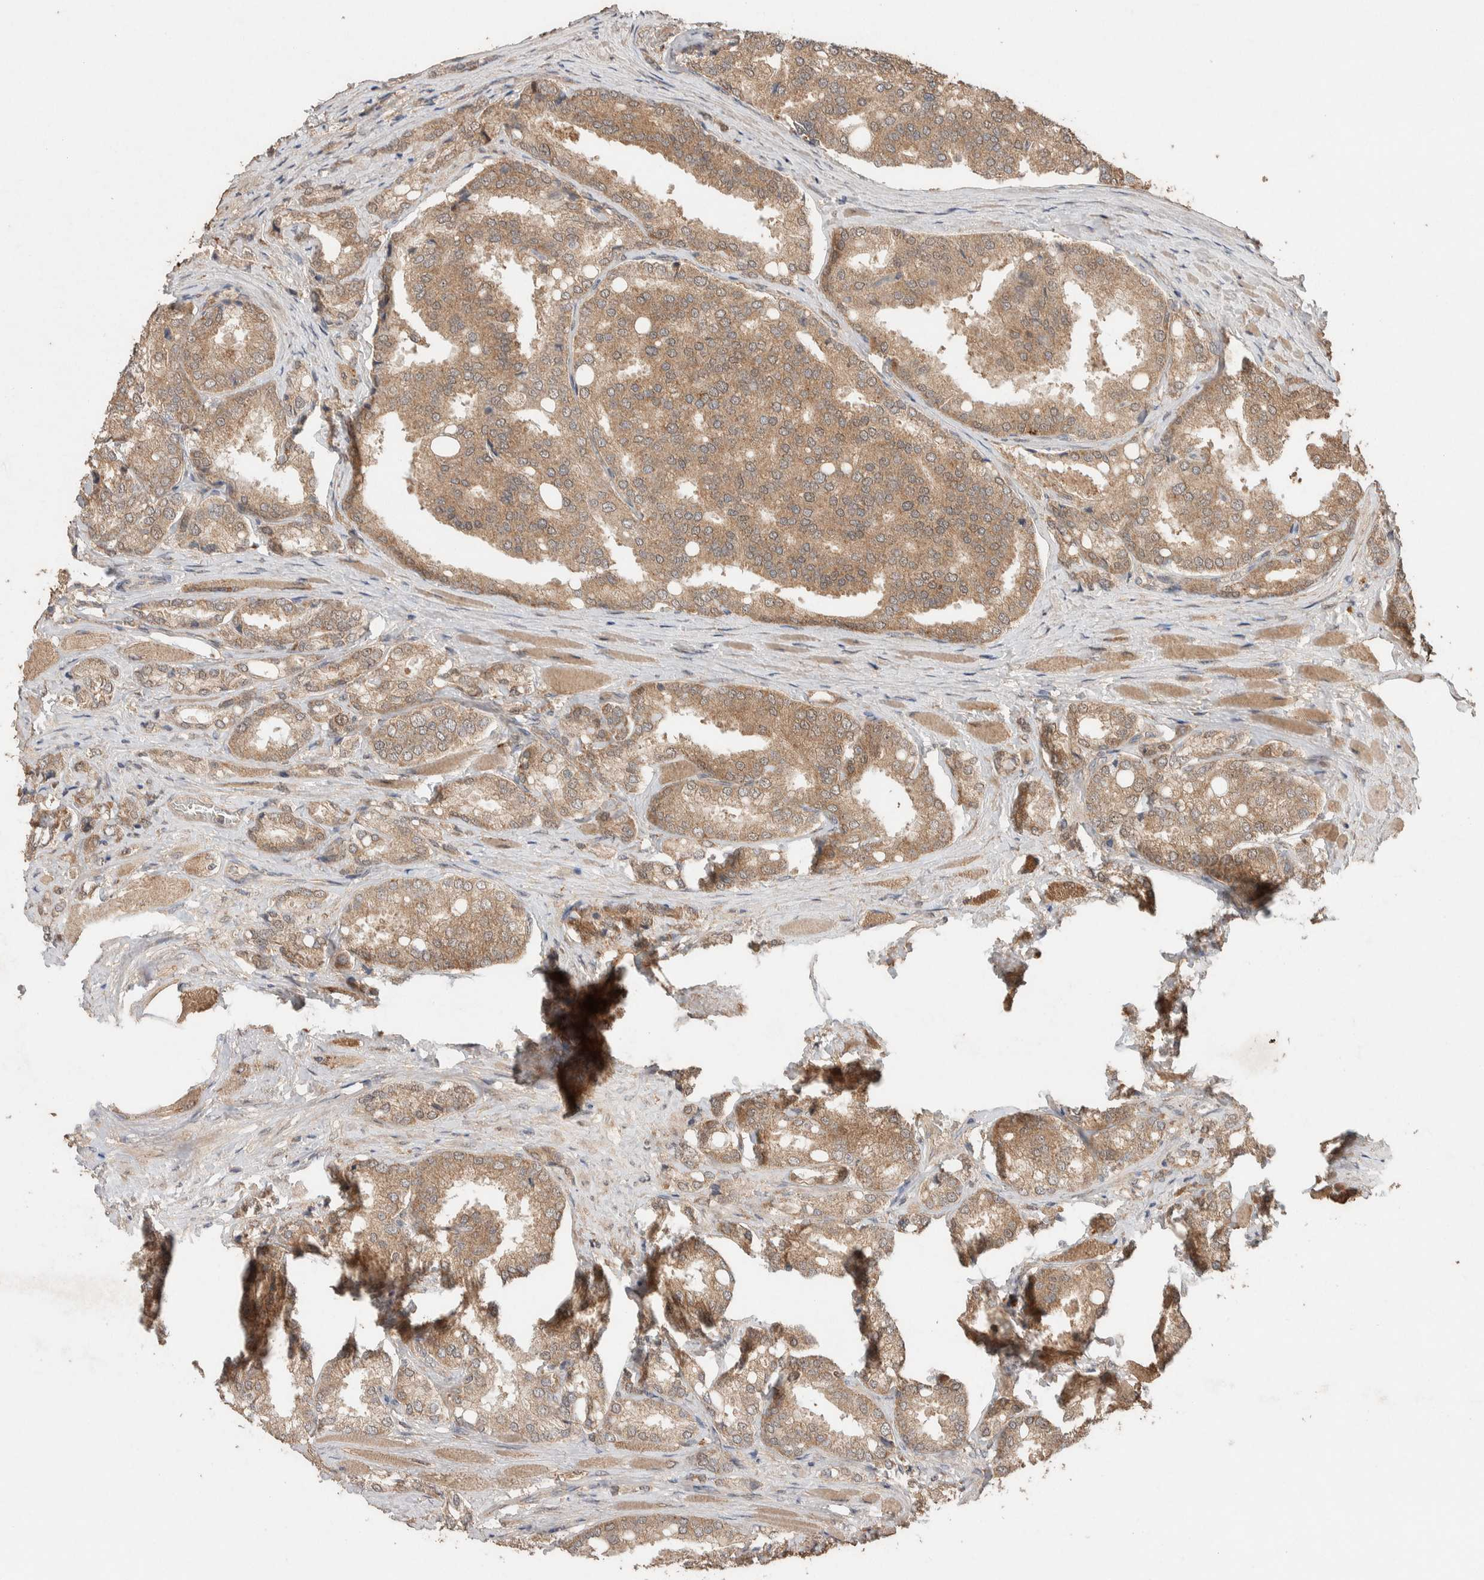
{"staining": {"intensity": "moderate", "quantity": ">75%", "location": "cytoplasmic/membranous"}, "tissue": "prostate cancer", "cell_type": "Tumor cells", "image_type": "cancer", "snomed": [{"axis": "morphology", "description": "Adenocarcinoma, High grade"}, {"axis": "topography", "description": "Prostate"}], "caption": "Prostate cancer tissue shows moderate cytoplasmic/membranous staining in approximately >75% of tumor cells", "gene": "KCNJ5", "patient": {"sex": "male", "age": 50}}